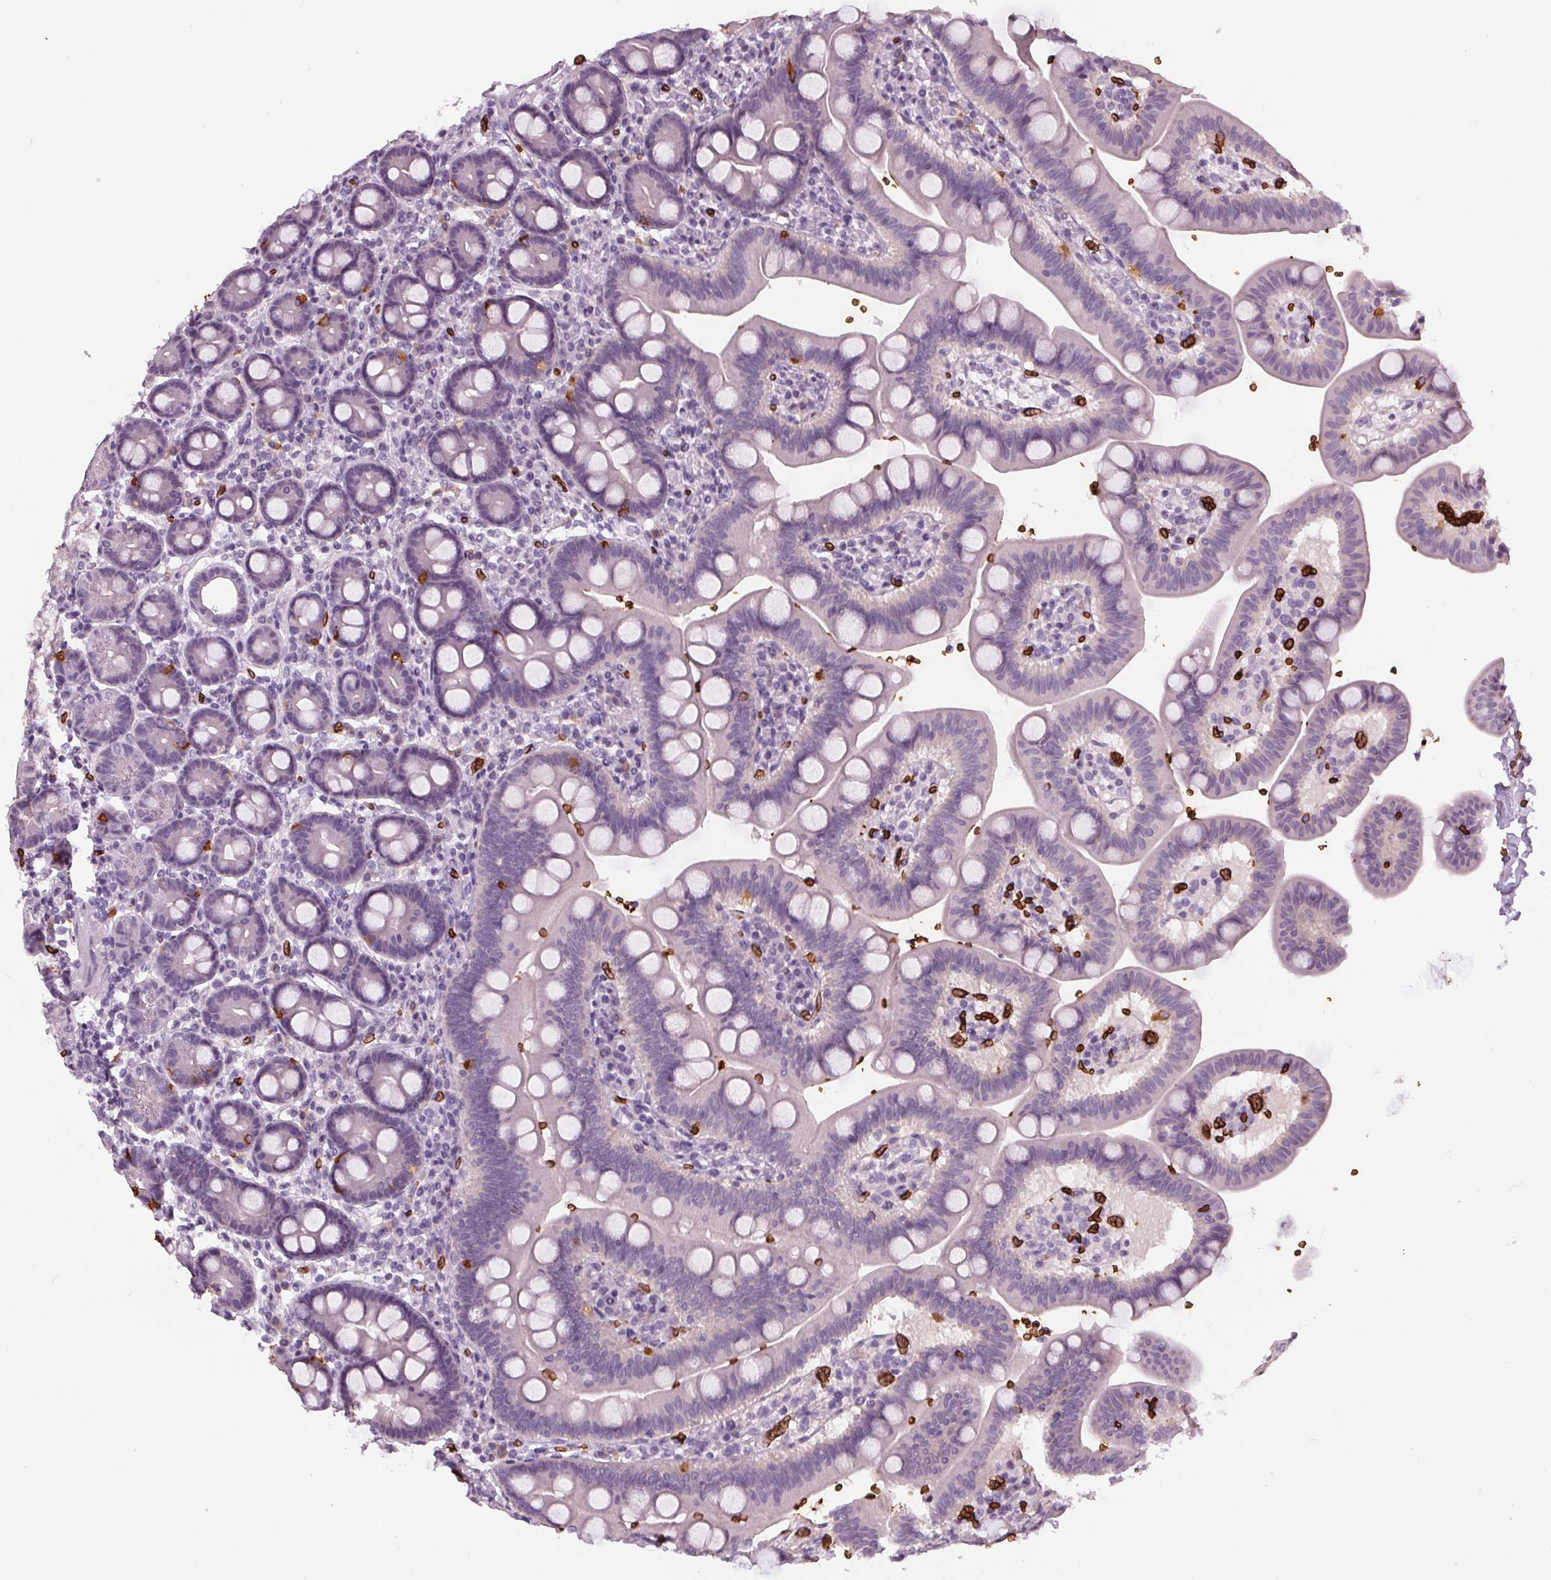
{"staining": {"intensity": "negative", "quantity": "none", "location": "none"}, "tissue": "duodenum", "cell_type": "Glandular cells", "image_type": "normal", "snomed": [{"axis": "morphology", "description": "Normal tissue, NOS"}, {"axis": "topography", "description": "Pancreas"}, {"axis": "topography", "description": "Duodenum"}], "caption": "The image exhibits no staining of glandular cells in benign duodenum. Brightfield microscopy of immunohistochemistry stained with DAB (3,3'-diaminobenzidine) (brown) and hematoxylin (blue), captured at high magnification.", "gene": "SLC4A1", "patient": {"sex": "male", "age": 59}}